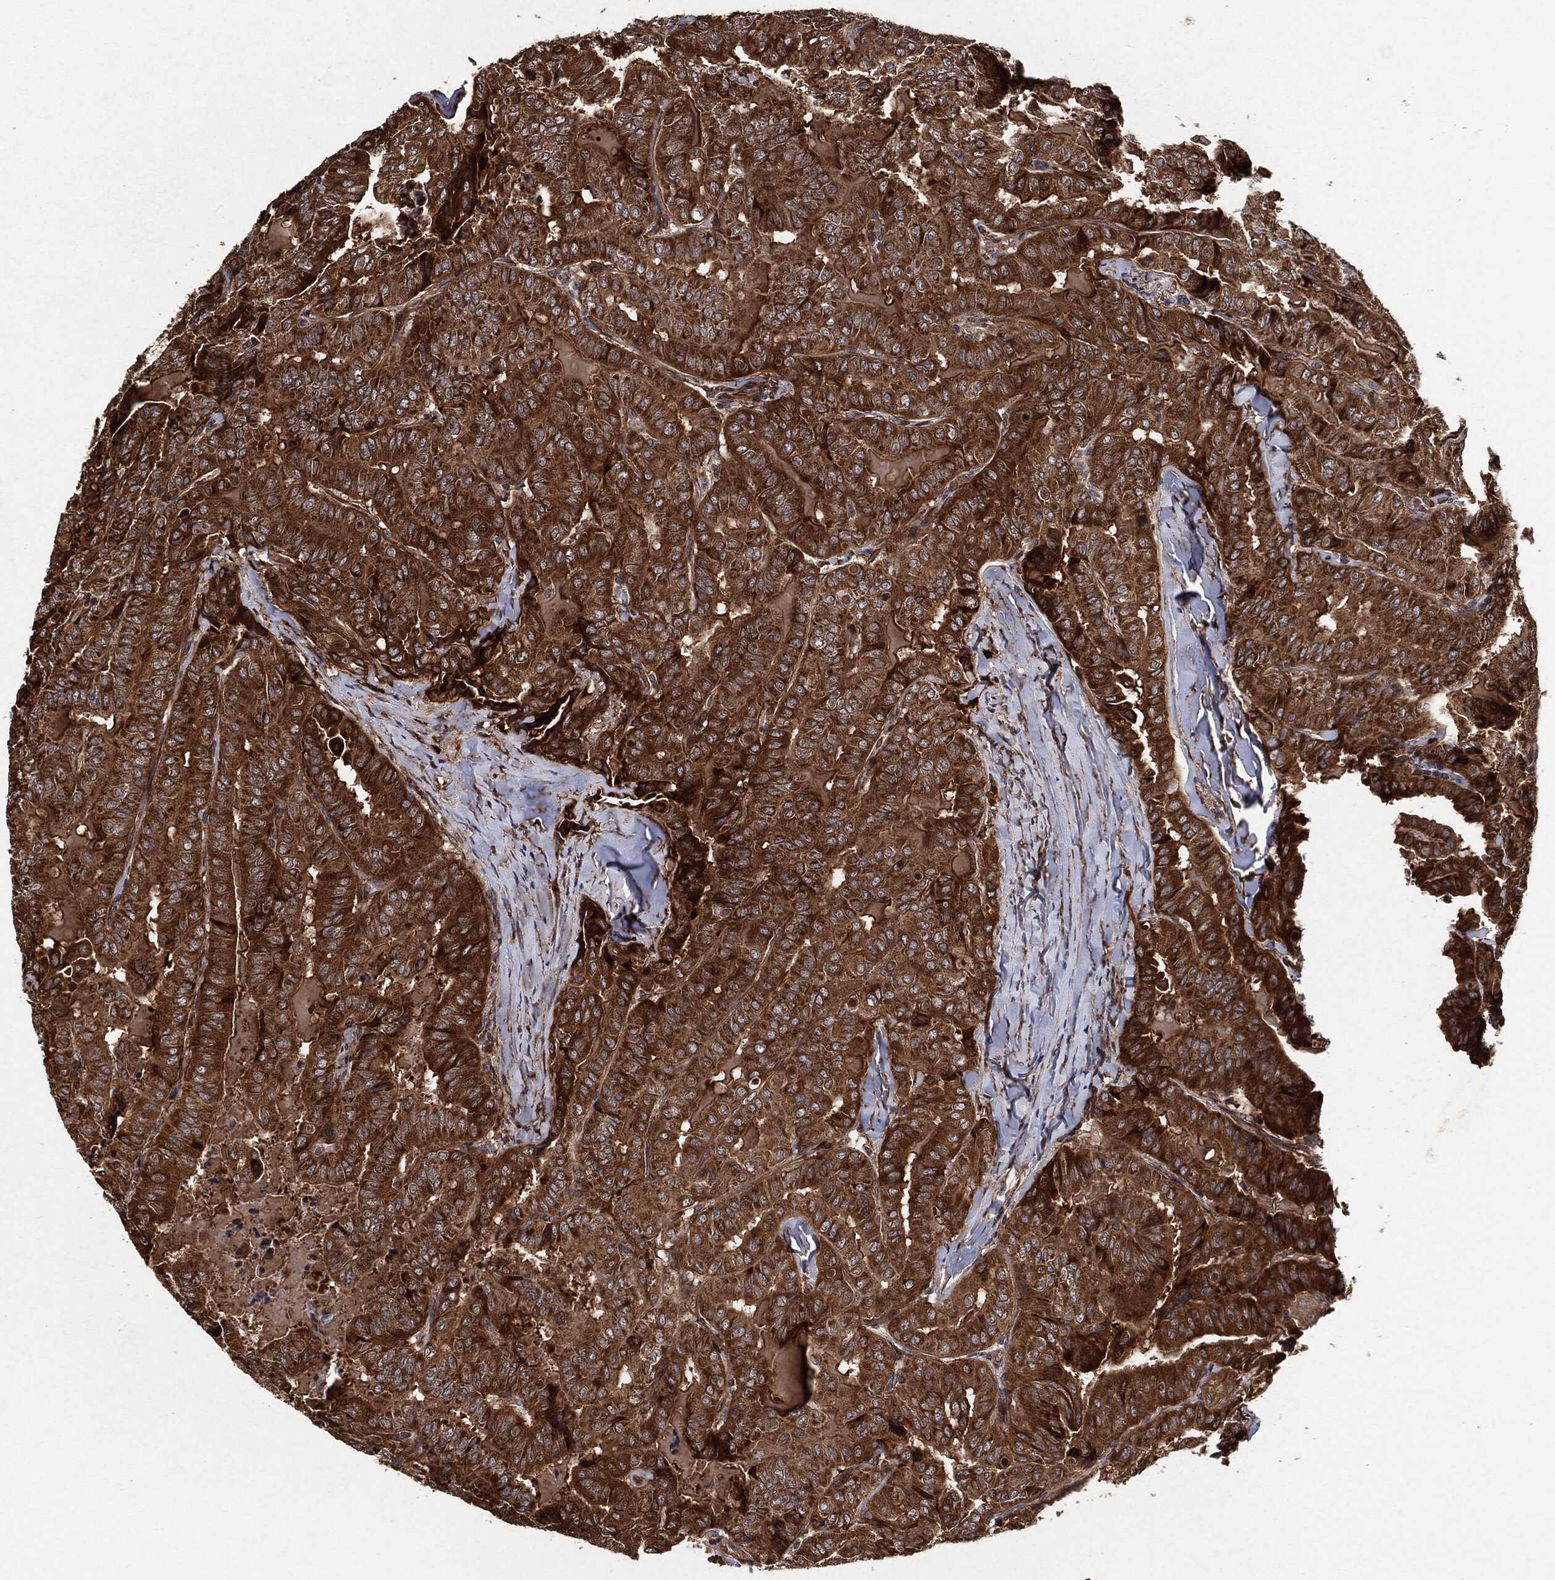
{"staining": {"intensity": "strong", "quantity": ">75%", "location": "cytoplasmic/membranous"}, "tissue": "thyroid cancer", "cell_type": "Tumor cells", "image_type": "cancer", "snomed": [{"axis": "morphology", "description": "Papillary adenocarcinoma, NOS"}, {"axis": "topography", "description": "Thyroid gland"}], "caption": "Brown immunohistochemical staining in thyroid papillary adenocarcinoma demonstrates strong cytoplasmic/membranous positivity in approximately >75% of tumor cells. Nuclei are stained in blue.", "gene": "BCAR1", "patient": {"sex": "female", "age": 68}}